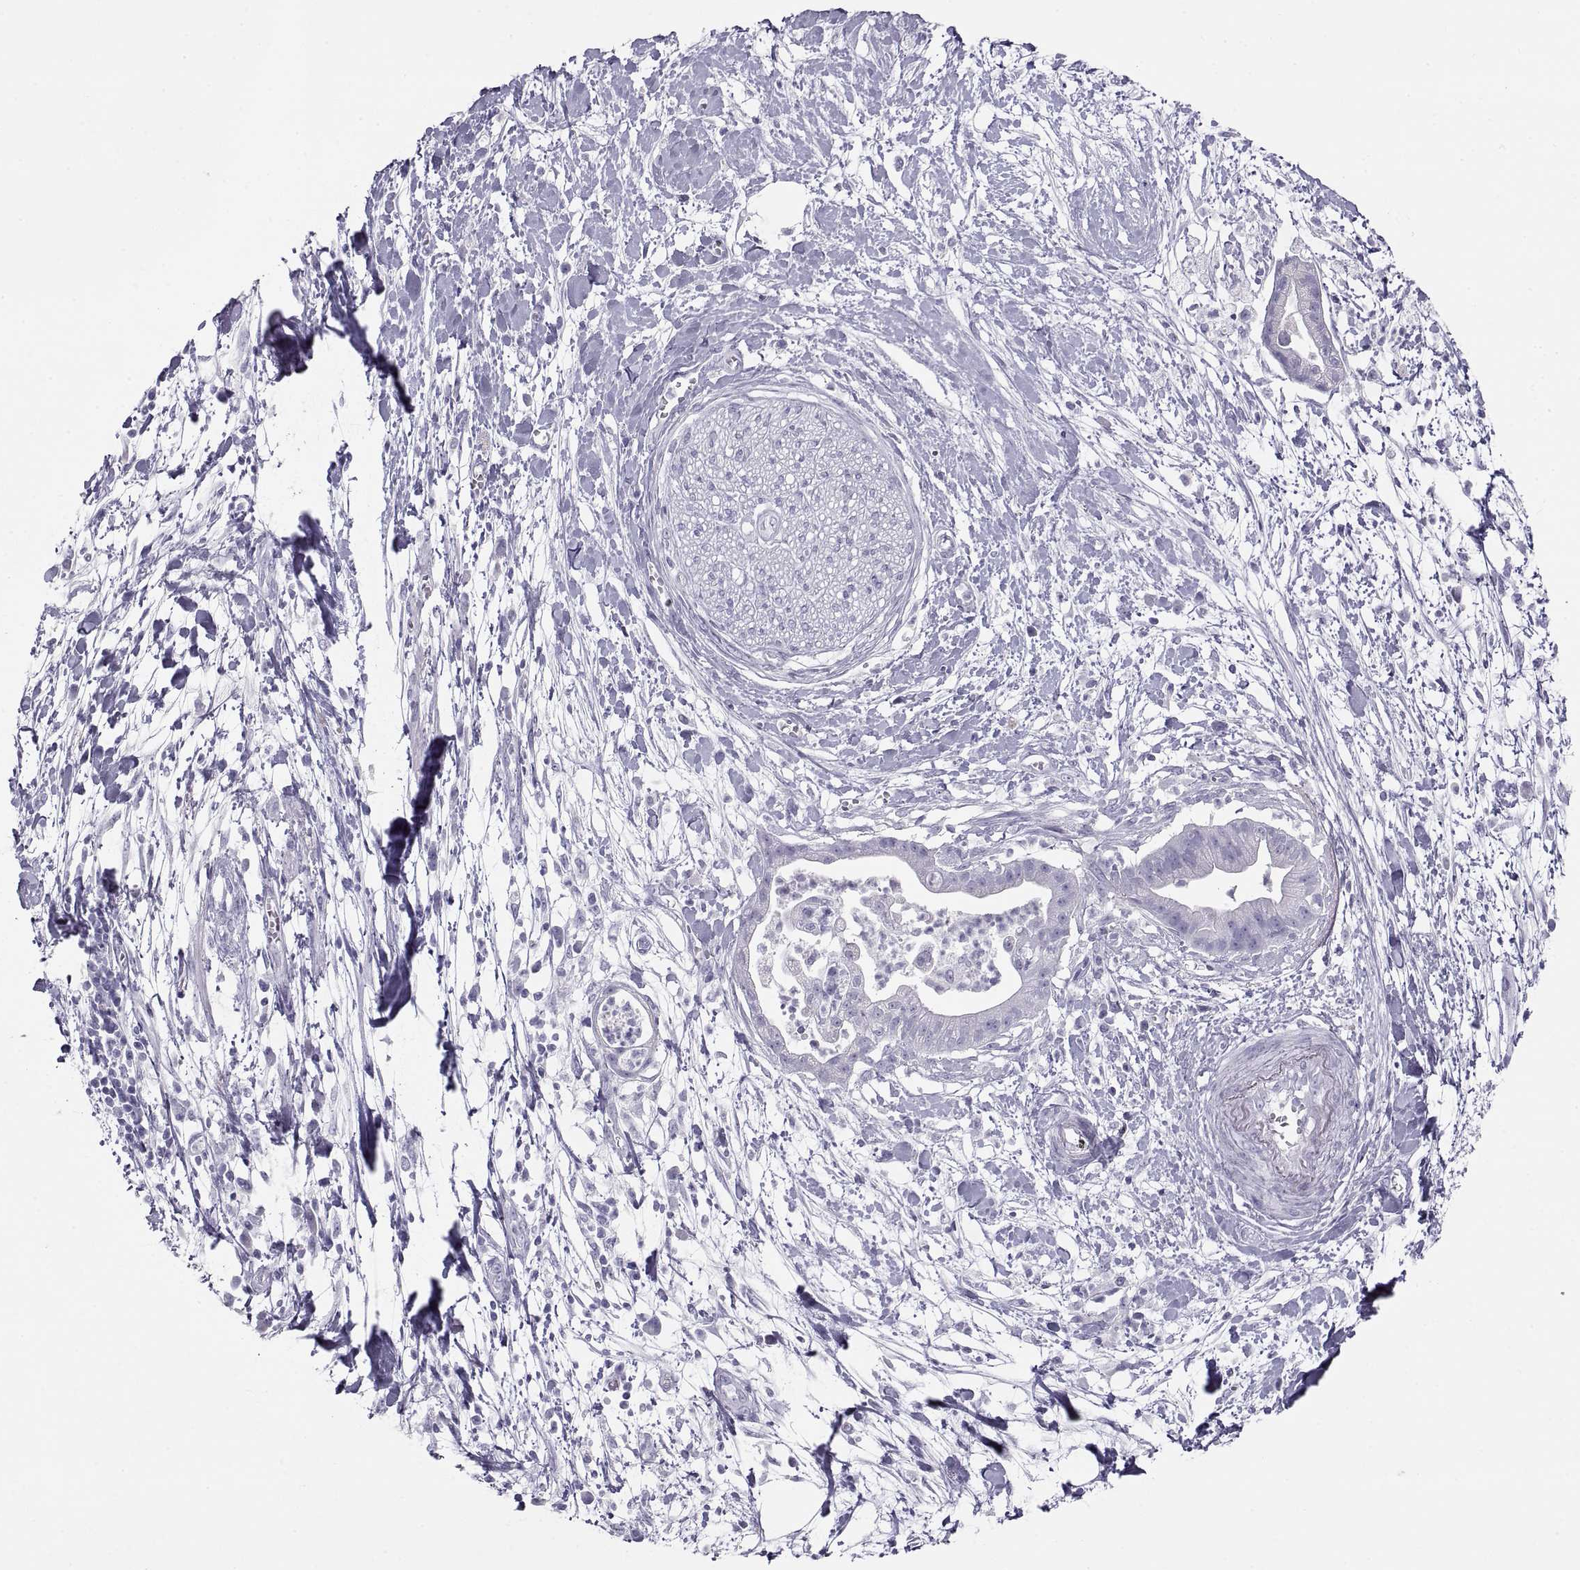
{"staining": {"intensity": "negative", "quantity": "none", "location": "none"}, "tissue": "pancreatic cancer", "cell_type": "Tumor cells", "image_type": "cancer", "snomed": [{"axis": "morphology", "description": "Normal tissue, NOS"}, {"axis": "morphology", "description": "Adenocarcinoma, NOS"}, {"axis": "topography", "description": "Lymph node"}, {"axis": "topography", "description": "Pancreas"}], "caption": "There is no significant expression in tumor cells of pancreatic cancer. (Stains: DAB (3,3'-diaminobenzidine) immunohistochemistry (IHC) with hematoxylin counter stain, Microscopy: brightfield microscopy at high magnification).", "gene": "SEMG1", "patient": {"sex": "female", "age": 58}}